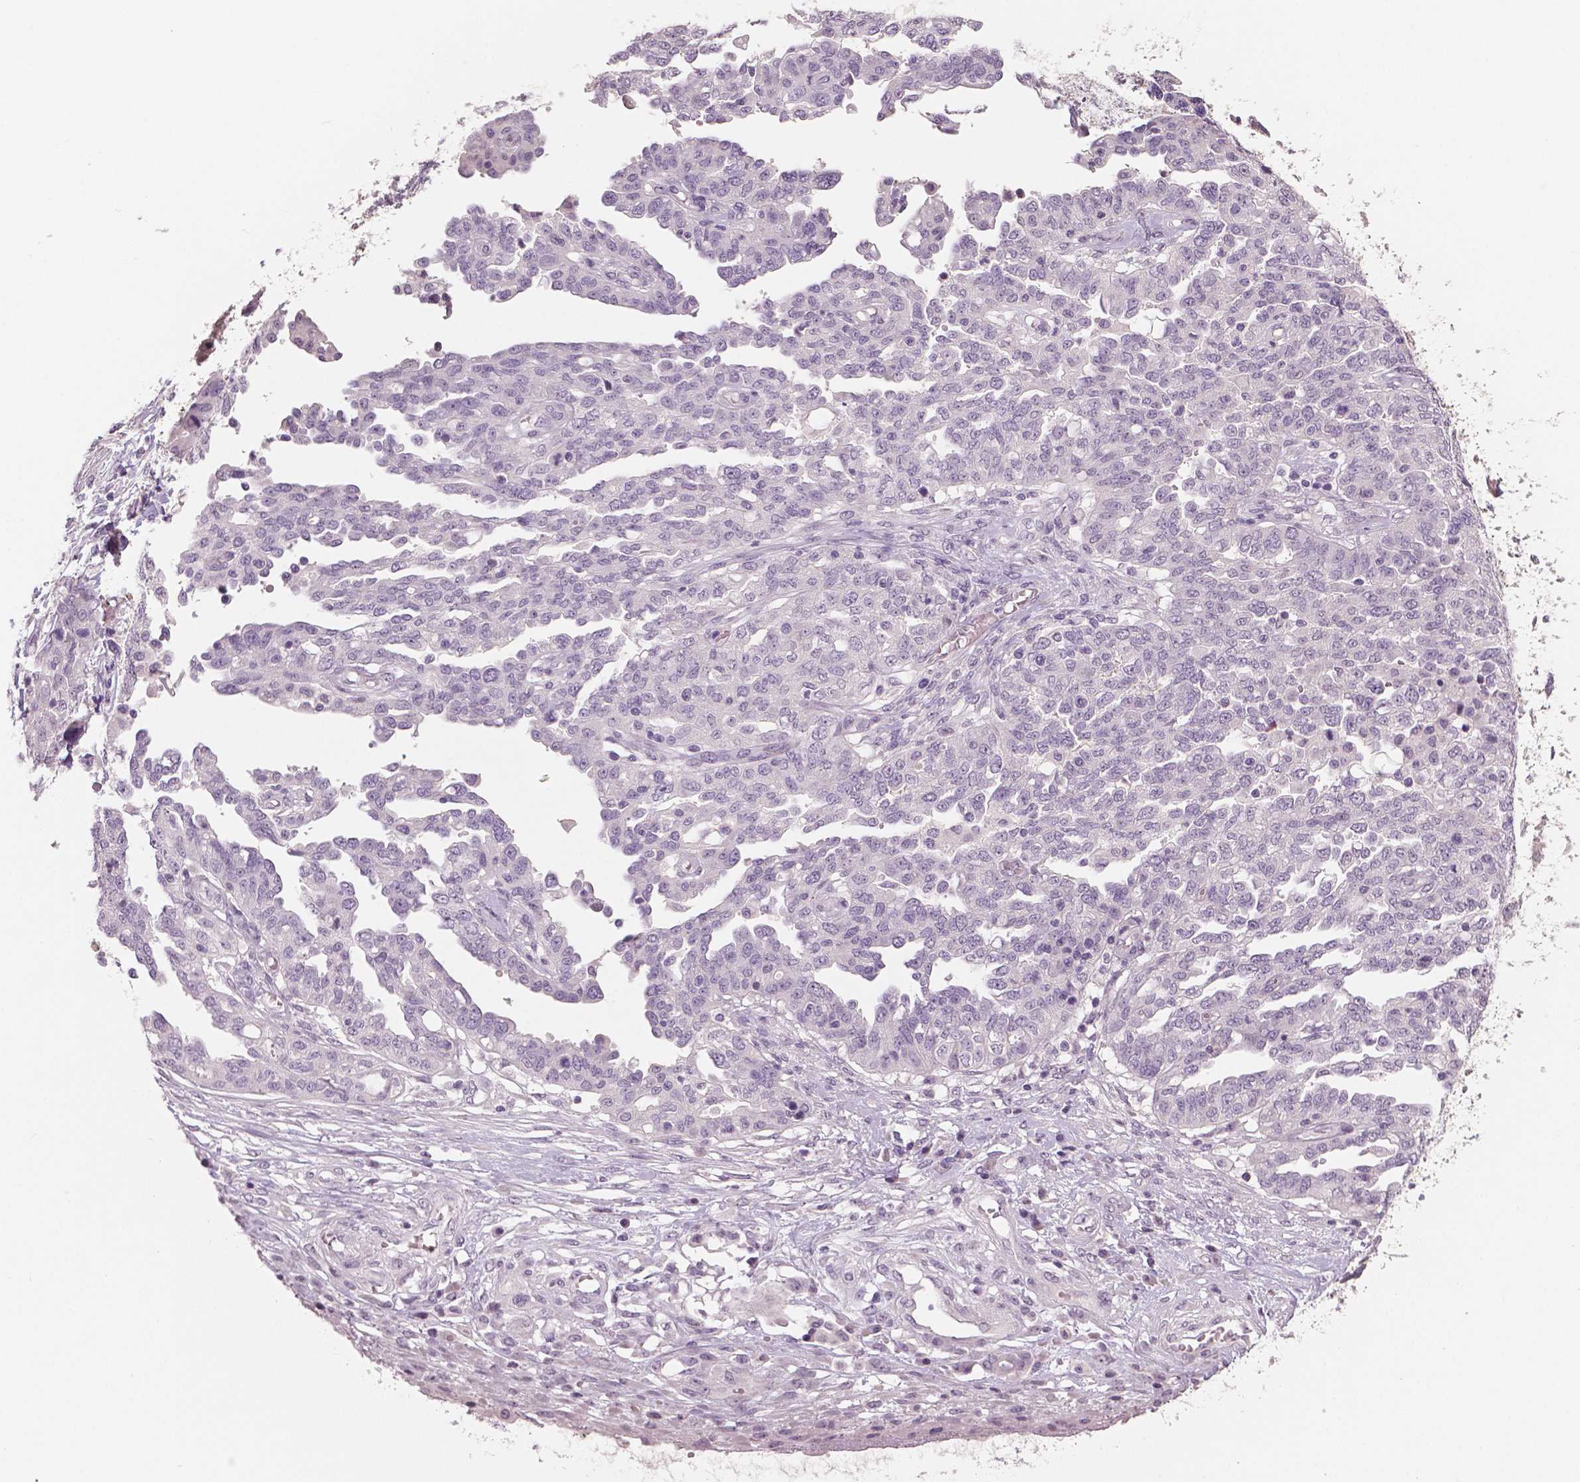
{"staining": {"intensity": "negative", "quantity": "none", "location": "none"}, "tissue": "ovarian cancer", "cell_type": "Tumor cells", "image_type": "cancer", "snomed": [{"axis": "morphology", "description": "Cystadenocarcinoma, serous, NOS"}, {"axis": "topography", "description": "Ovary"}], "caption": "Protein analysis of serous cystadenocarcinoma (ovarian) demonstrates no significant positivity in tumor cells.", "gene": "NECAB1", "patient": {"sex": "female", "age": 67}}